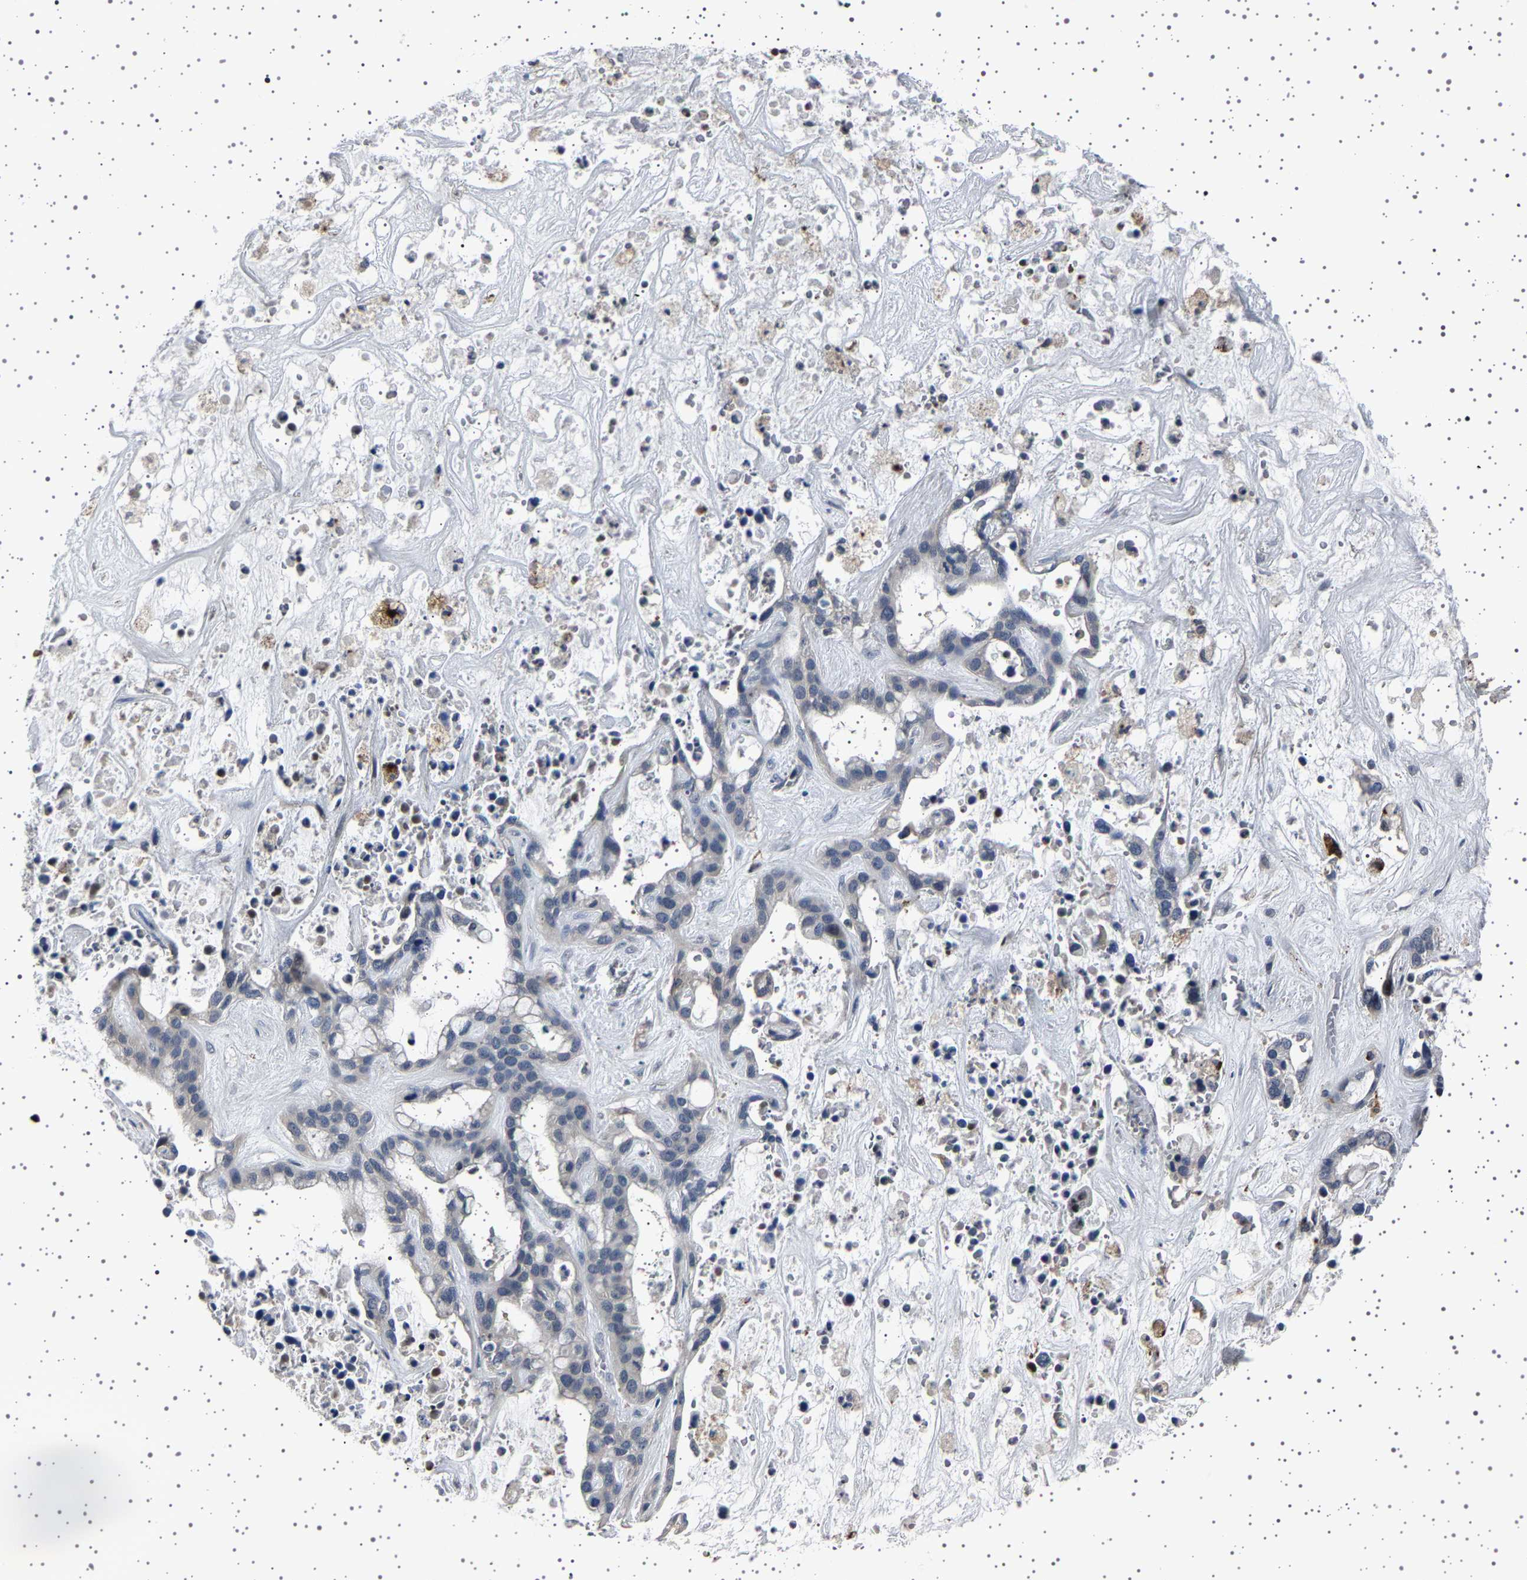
{"staining": {"intensity": "negative", "quantity": "none", "location": "none"}, "tissue": "liver cancer", "cell_type": "Tumor cells", "image_type": "cancer", "snomed": [{"axis": "morphology", "description": "Cholangiocarcinoma"}, {"axis": "topography", "description": "Liver"}], "caption": "Immunohistochemical staining of liver cholangiocarcinoma reveals no significant staining in tumor cells.", "gene": "IL10RB", "patient": {"sex": "female", "age": 65}}